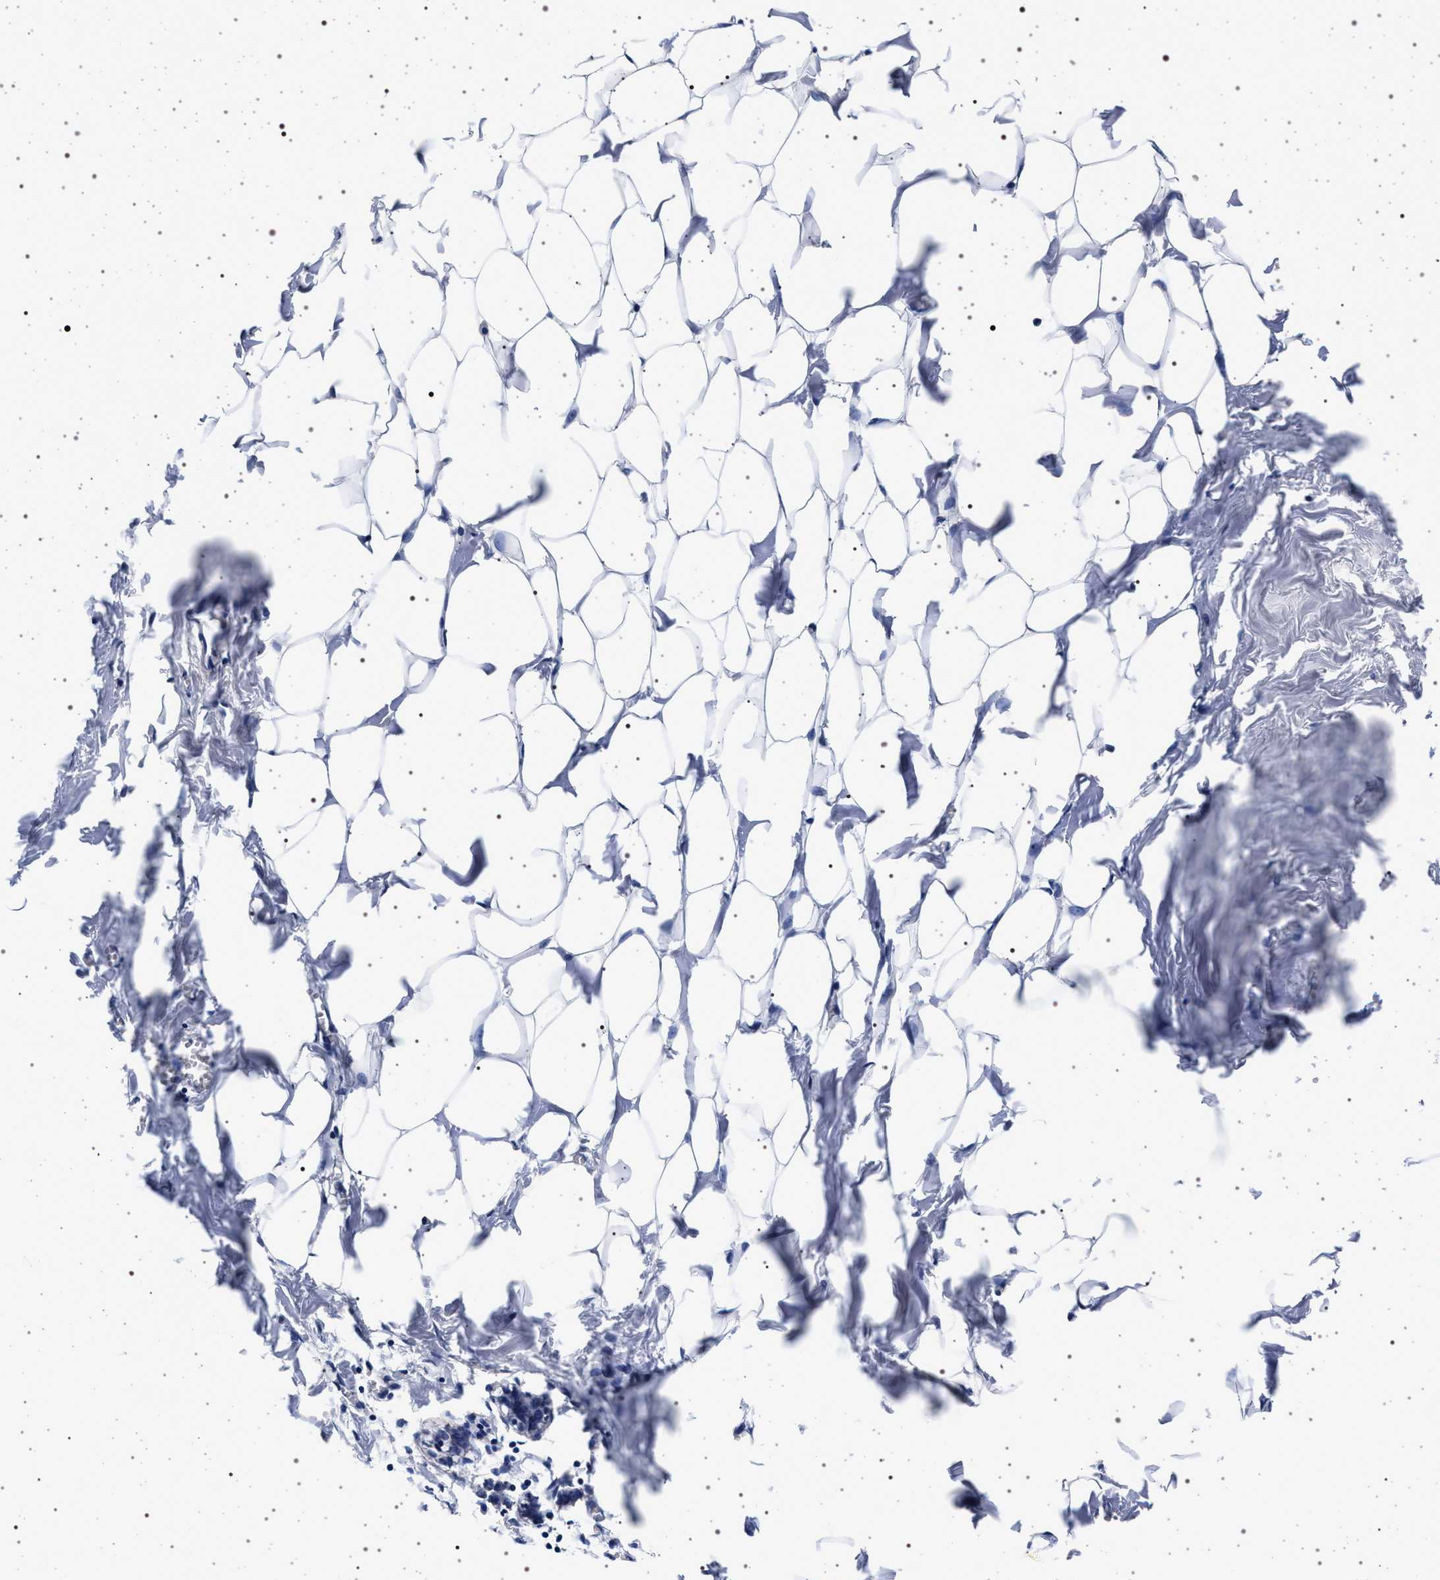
{"staining": {"intensity": "negative", "quantity": "none", "location": "none"}, "tissue": "breast", "cell_type": "Adipocytes", "image_type": "normal", "snomed": [{"axis": "morphology", "description": "Normal tissue, NOS"}, {"axis": "topography", "description": "Breast"}], "caption": "The histopathology image displays no significant expression in adipocytes of breast. The staining is performed using DAB (3,3'-diaminobenzidine) brown chromogen with nuclei counter-stained in using hematoxylin.", "gene": "SLC9A1", "patient": {"sex": "female", "age": 27}}